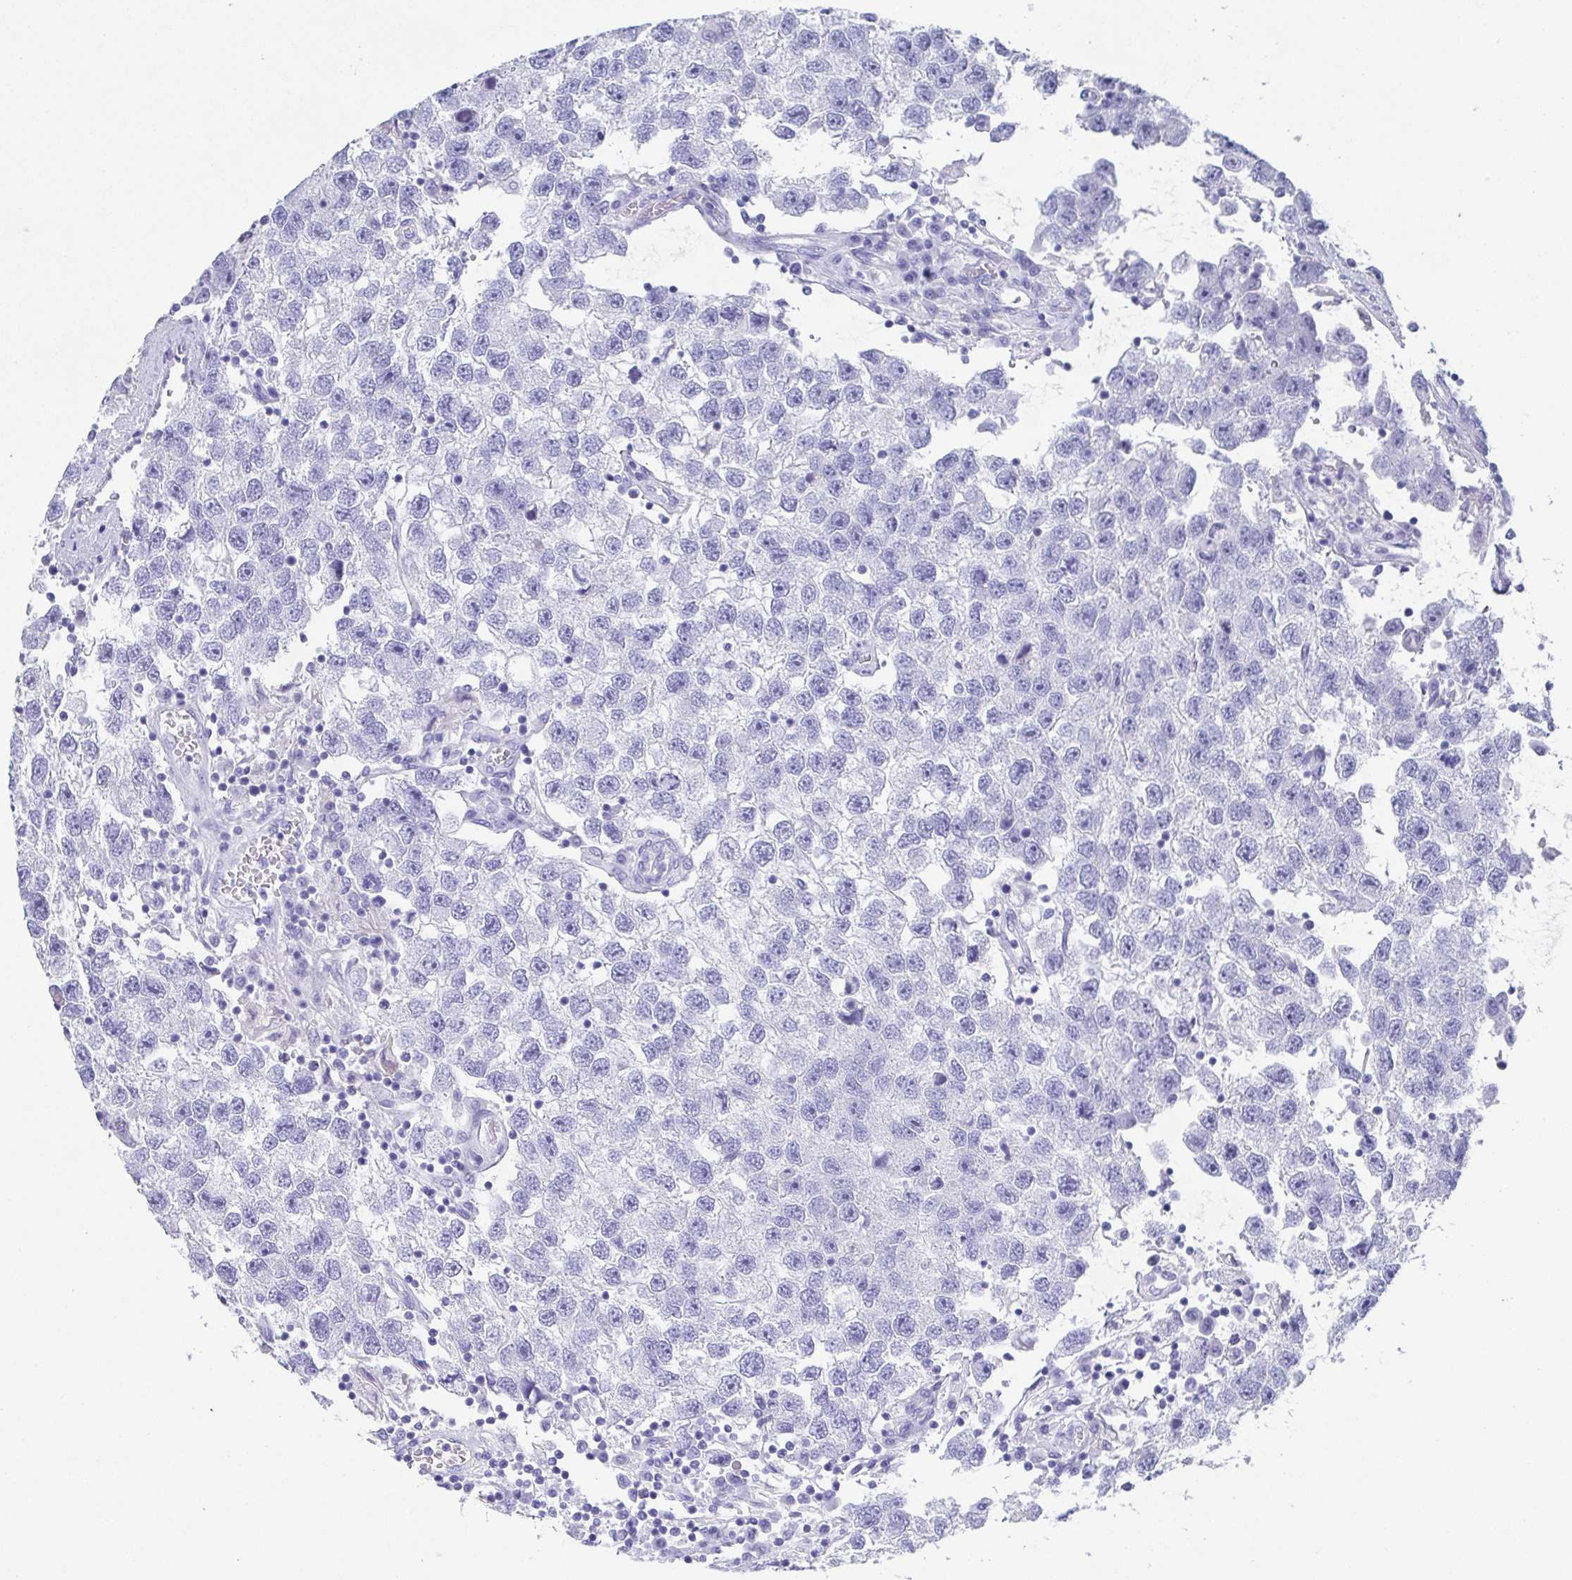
{"staining": {"intensity": "negative", "quantity": "none", "location": "none"}, "tissue": "testis cancer", "cell_type": "Tumor cells", "image_type": "cancer", "snomed": [{"axis": "morphology", "description": "Seminoma, NOS"}, {"axis": "topography", "description": "Testis"}], "caption": "Tumor cells are negative for brown protein staining in testis cancer.", "gene": "SCGN", "patient": {"sex": "male", "age": 26}}